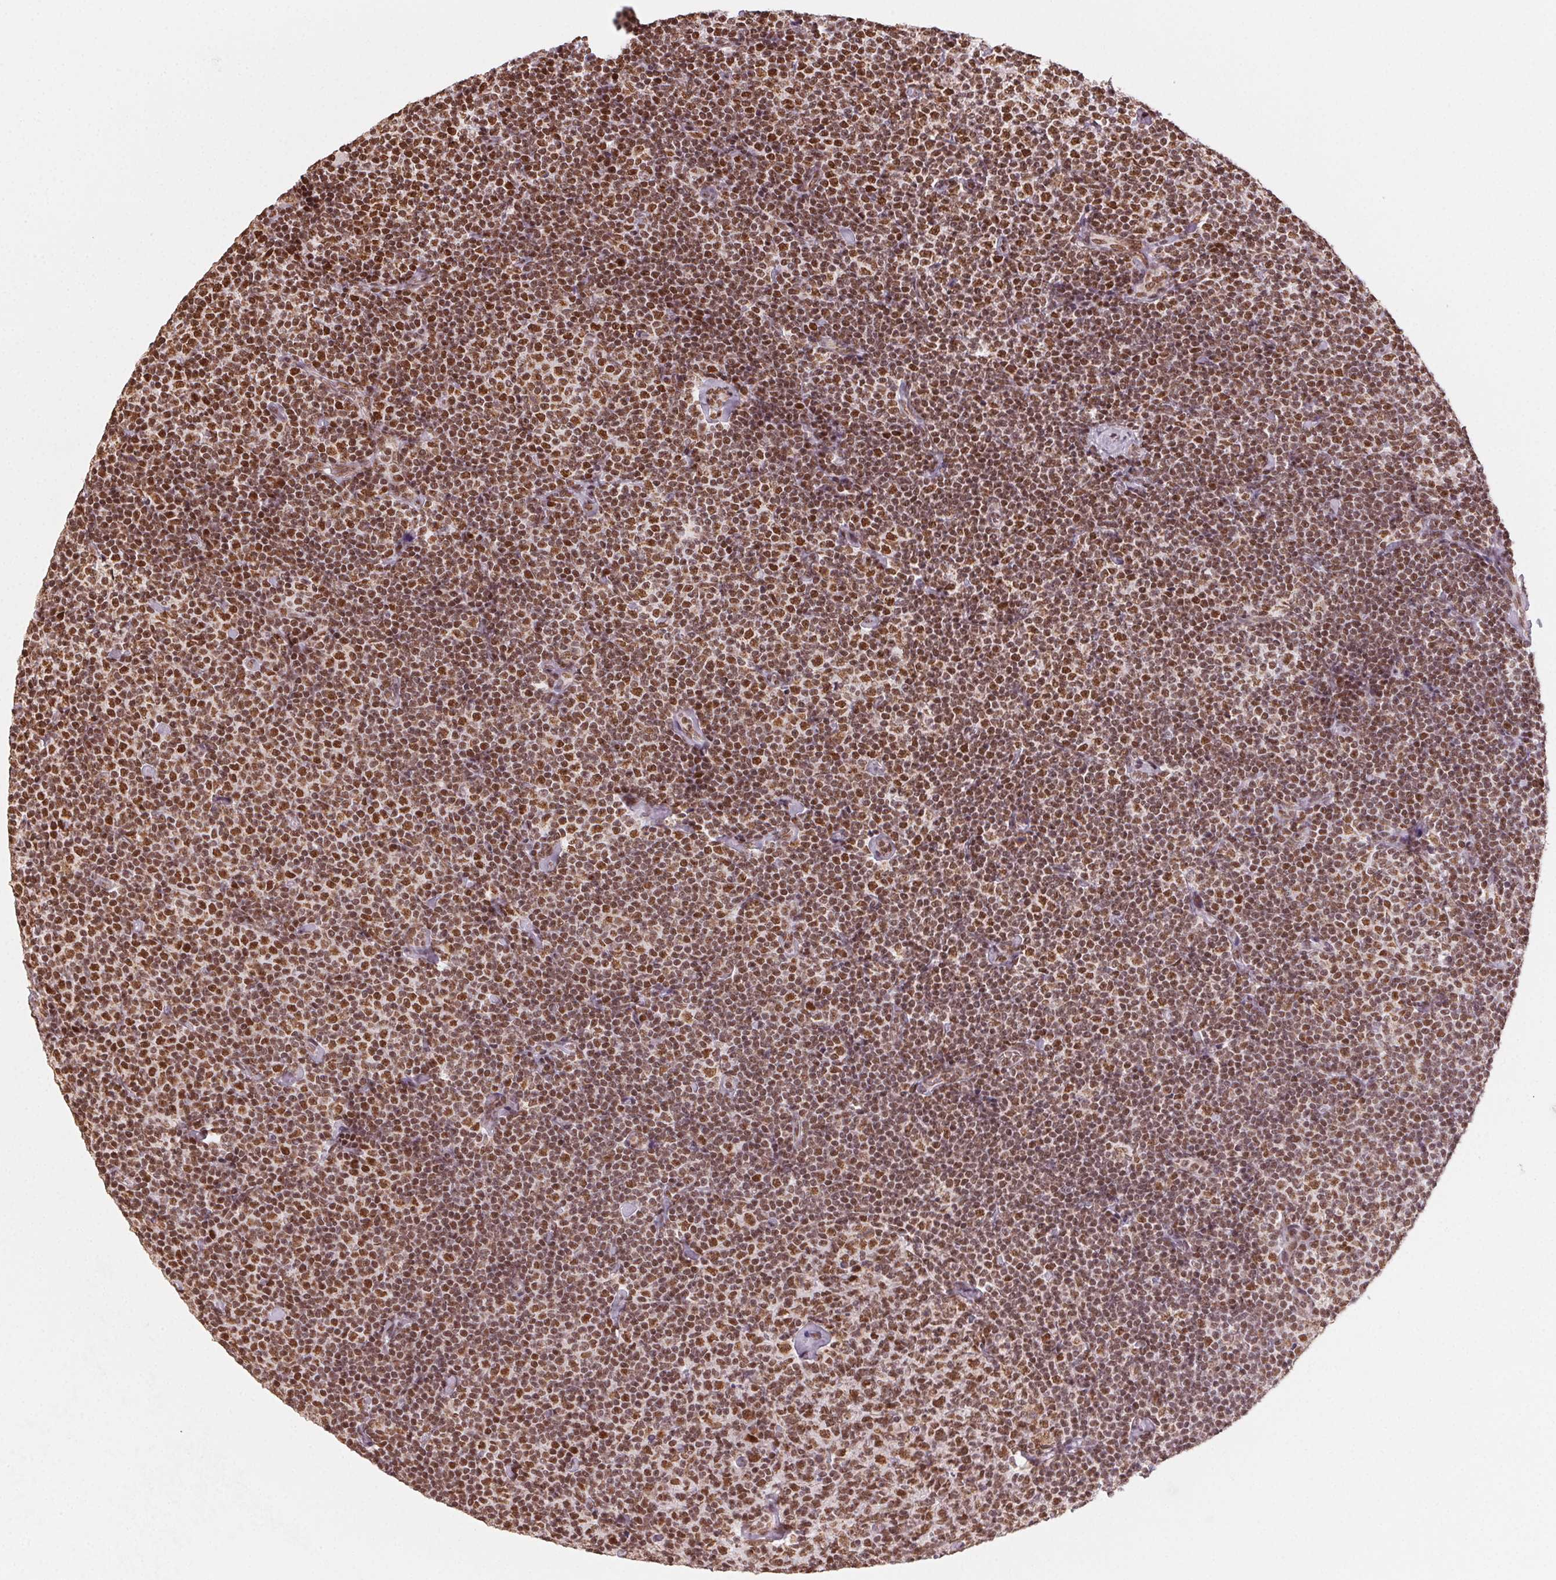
{"staining": {"intensity": "strong", "quantity": ">75%", "location": "nuclear"}, "tissue": "lymphoma", "cell_type": "Tumor cells", "image_type": "cancer", "snomed": [{"axis": "morphology", "description": "Malignant lymphoma, non-Hodgkin's type, Low grade"}, {"axis": "topography", "description": "Lymph node"}], "caption": "Tumor cells display high levels of strong nuclear positivity in approximately >75% of cells in human malignant lymphoma, non-Hodgkin's type (low-grade).", "gene": "TOPORS", "patient": {"sex": "male", "age": 81}}